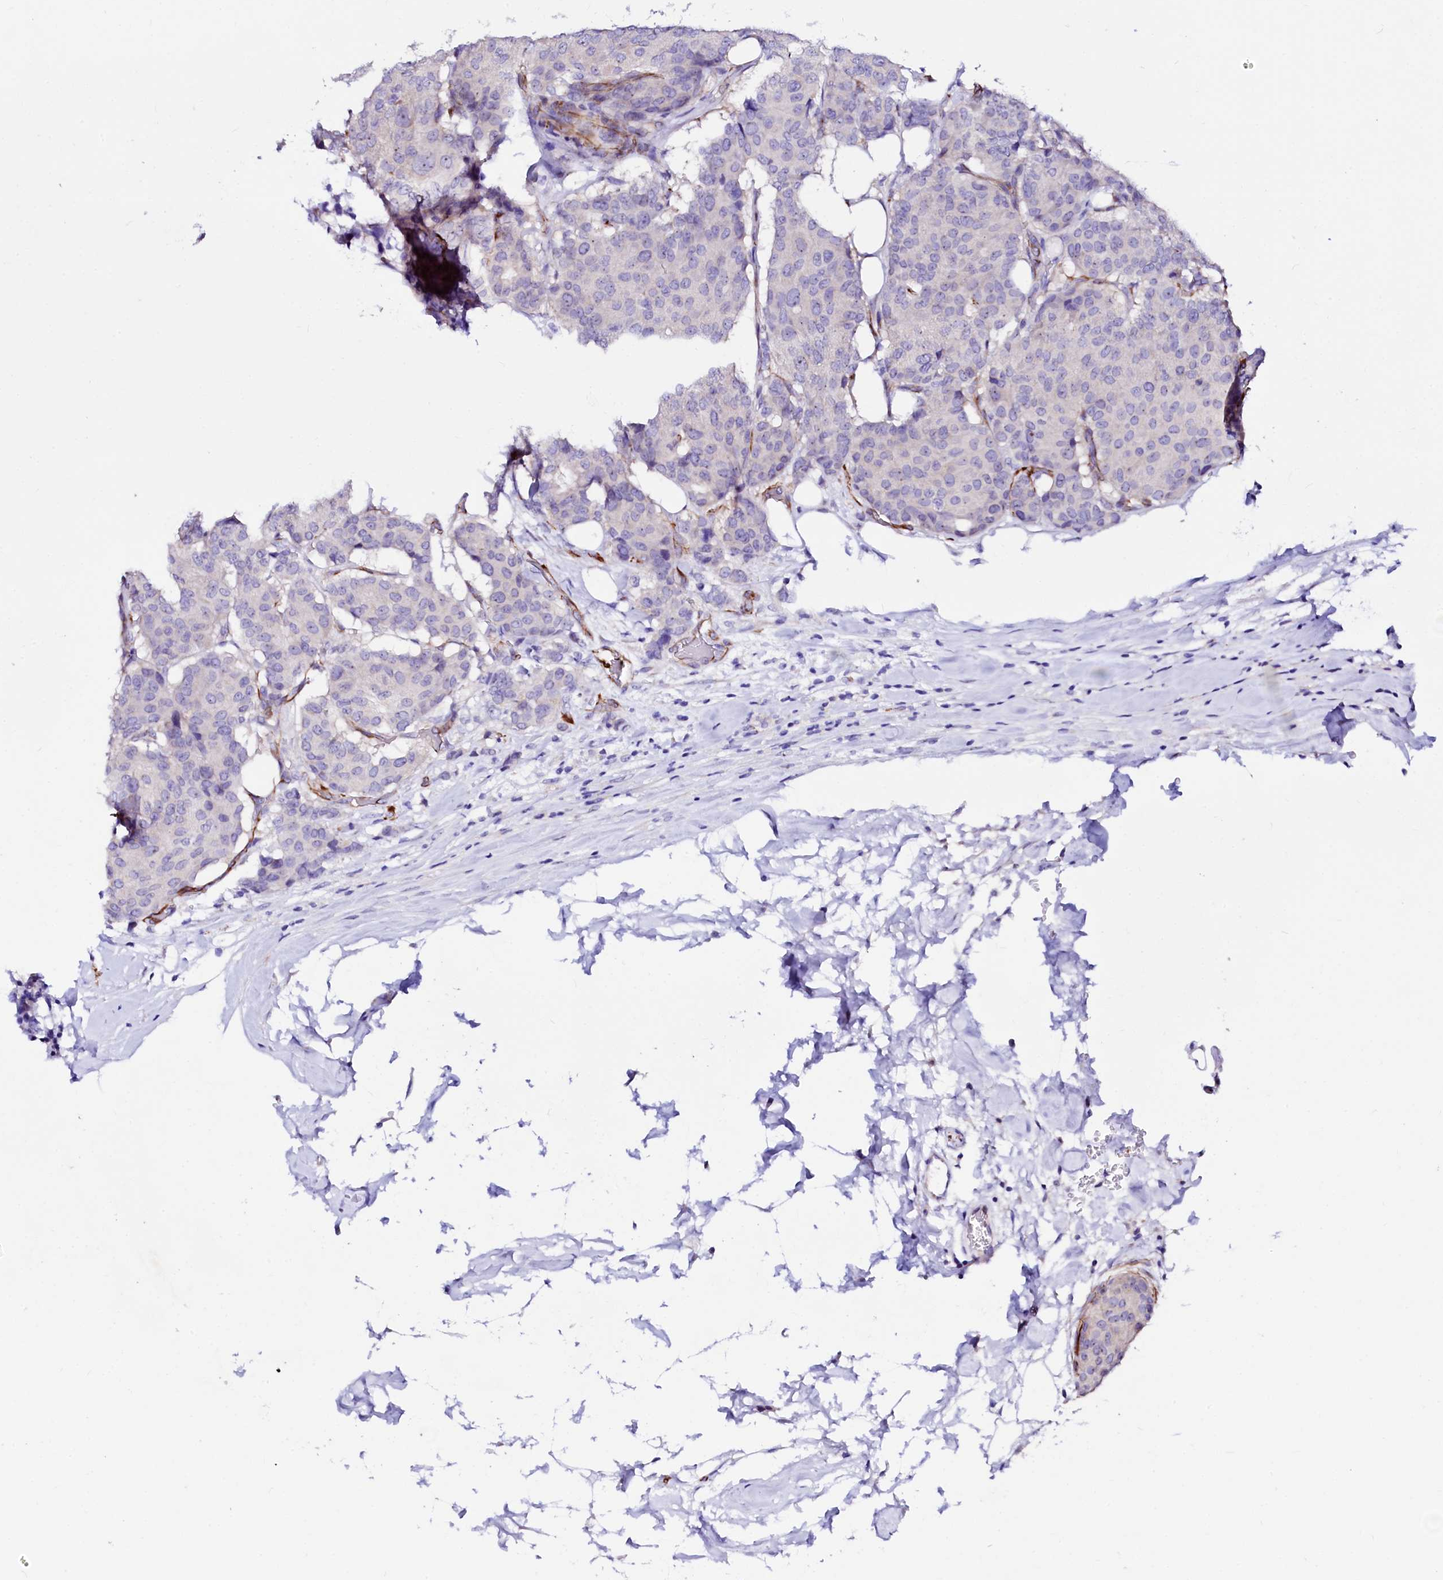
{"staining": {"intensity": "negative", "quantity": "none", "location": "none"}, "tissue": "breast cancer", "cell_type": "Tumor cells", "image_type": "cancer", "snomed": [{"axis": "morphology", "description": "Duct carcinoma"}, {"axis": "topography", "description": "Breast"}], "caption": "There is no significant expression in tumor cells of invasive ductal carcinoma (breast).", "gene": "SFR1", "patient": {"sex": "female", "age": 75}}